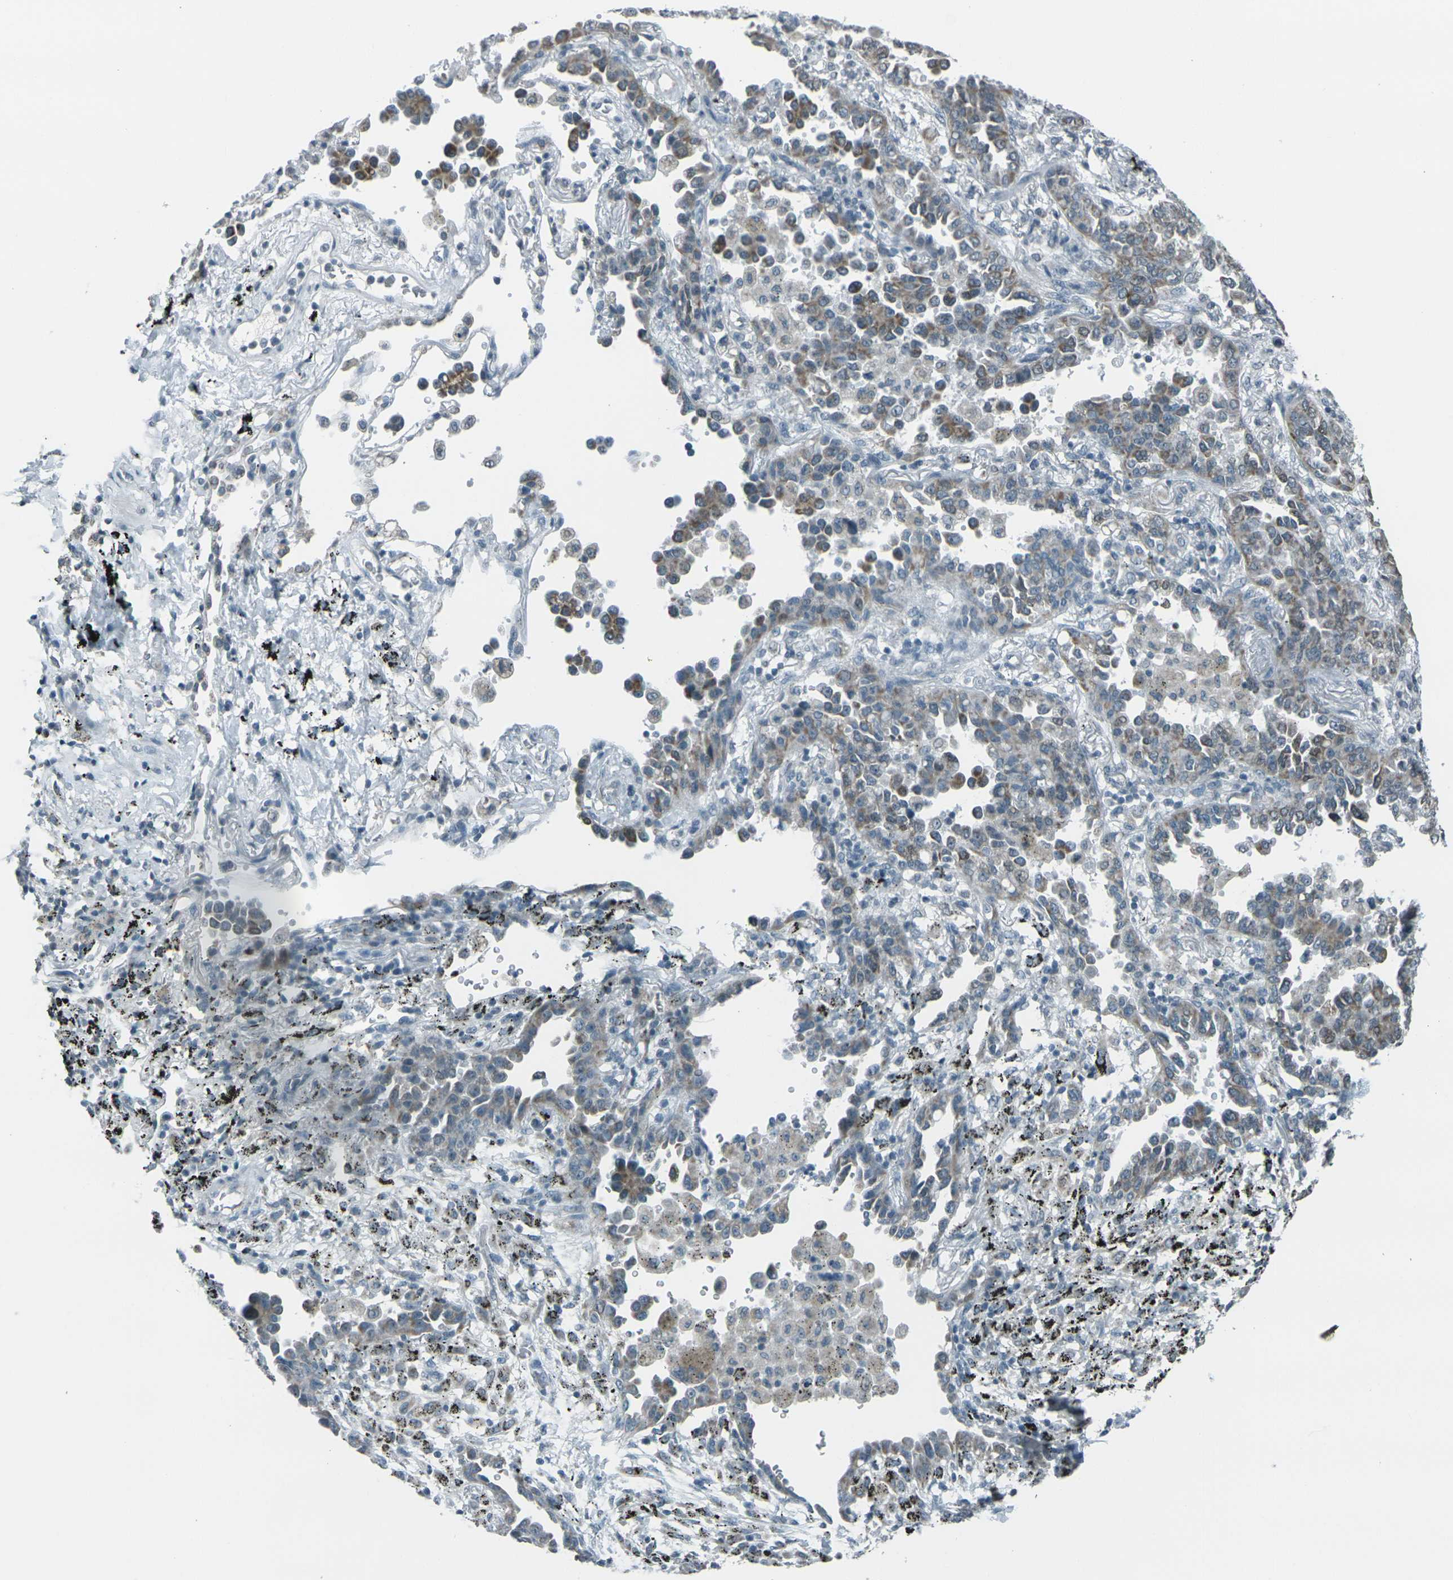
{"staining": {"intensity": "moderate", "quantity": "25%-75%", "location": "cytoplasmic/membranous"}, "tissue": "lung cancer", "cell_type": "Tumor cells", "image_type": "cancer", "snomed": [{"axis": "morphology", "description": "Normal tissue, NOS"}, {"axis": "morphology", "description": "Adenocarcinoma, NOS"}, {"axis": "topography", "description": "Lung"}], "caption": "IHC of adenocarcinoma (lung) reveals medium levels of moderate cytoplasmic/membranous expression in approximately 25%-75% of tumor cells.", "gene": "H2BC1", "patient": {"sex": "male", "age": 59}}